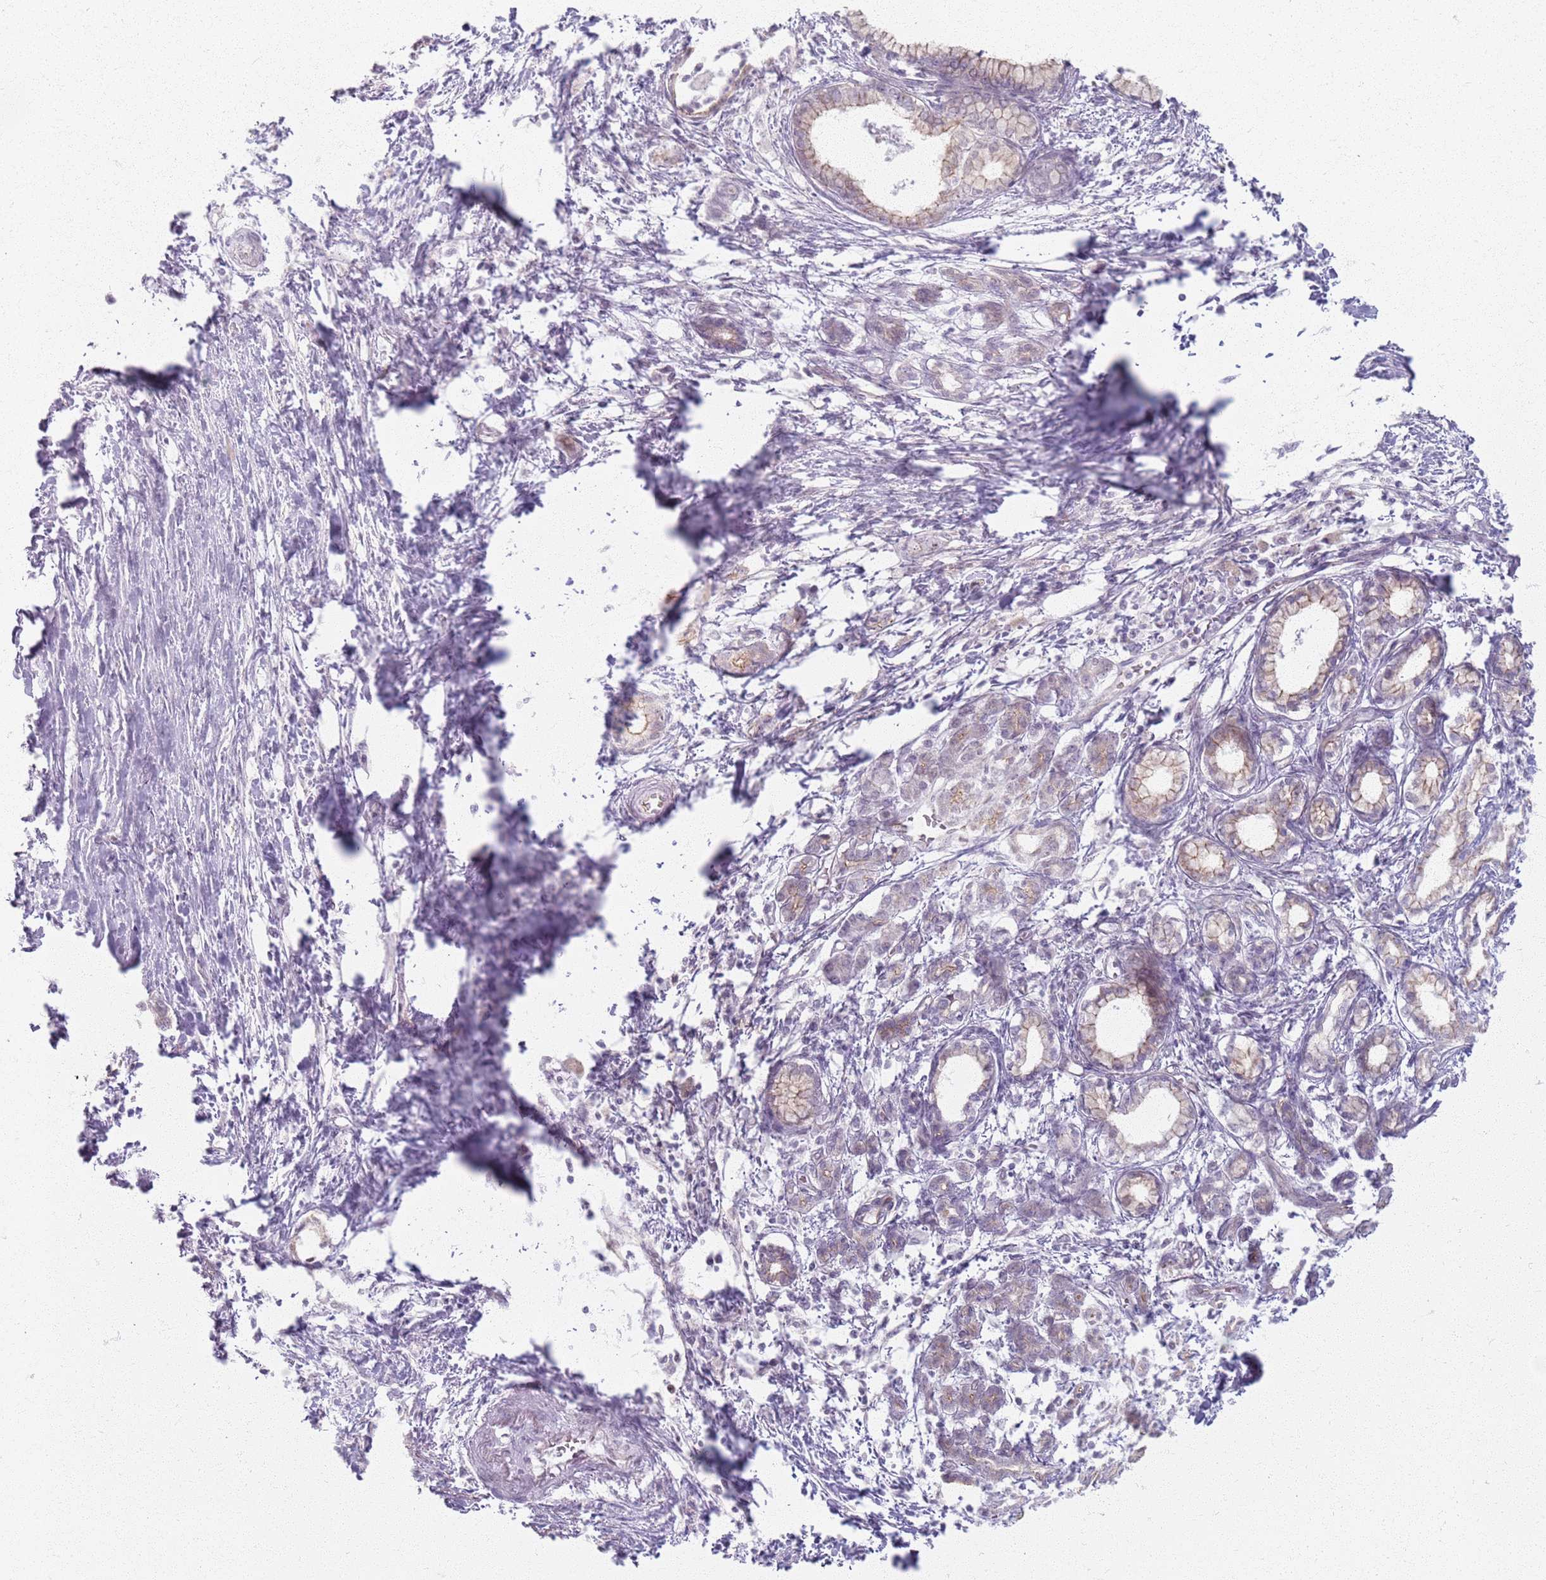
{"staining": {"intensity": "moderate", "quantity": "<25%", "location": "cytoplasmic/membranous"}, "tissue": "pancreatic cancer", "cell_type": "Tumor cells", "image_type": "cancer", "snomed": [{"axis": "morphology", "description": "Adenocarcinoma, NOS"}, {"axis": "topography", "description": "Pancreas"}], "caption": "About <25% of tumor cells in human pancreatic cancer exhibit moderate cytoplasmic/membranous protein staining as visualized by brown immunohistochemical staining.", "gene": "KCNA5", "patient": {"sex": "female", "age": 55}}